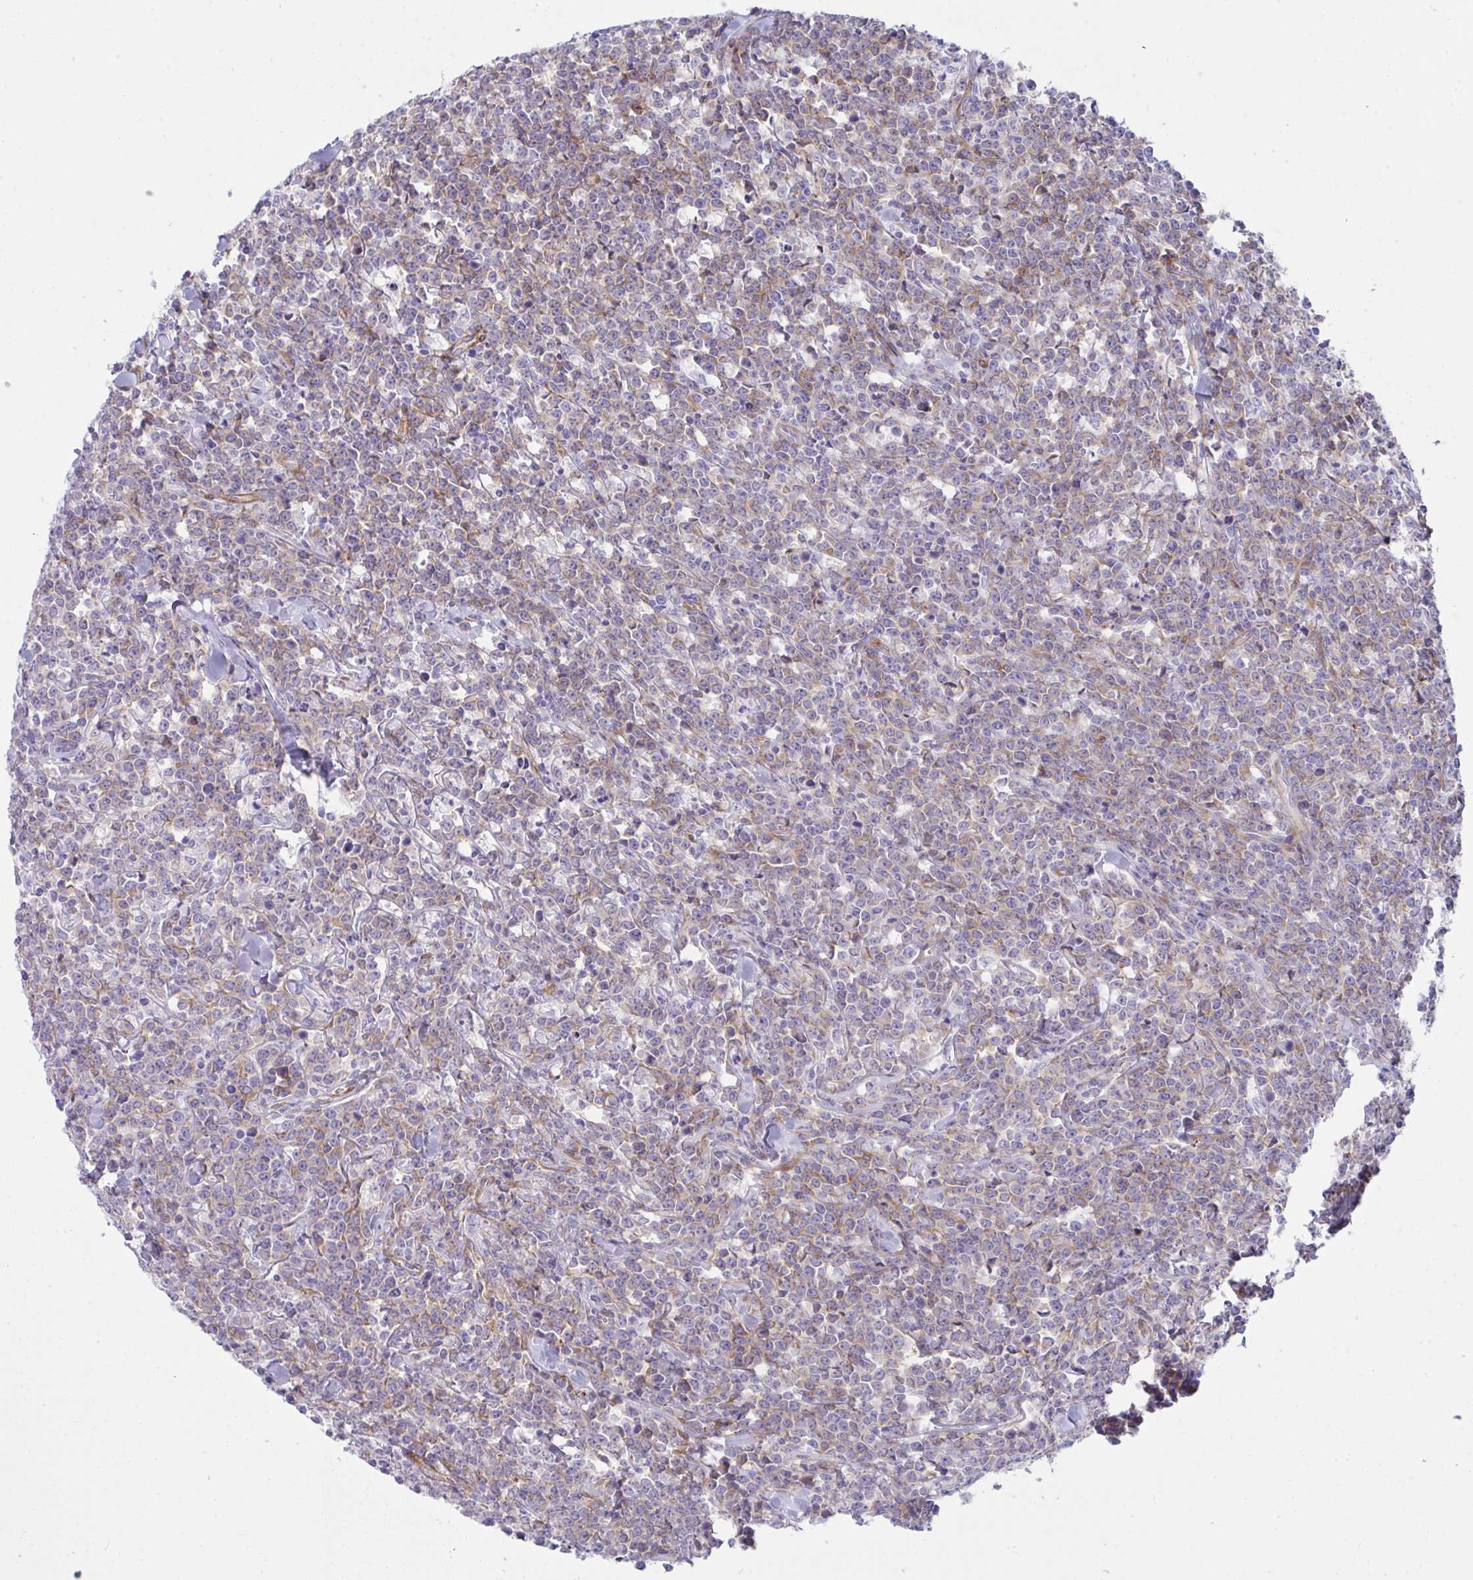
{"staining": {"intensity": "weak", "quantity": "25%-75%", "location": "cytoplasmic/membranous"}, "tissue": "lymphoma", "cell_type": "Tumor cells", "image_type": "cancer", "snomed": [{"axis": "morphology", "description": "Malignant lymphoma, non-Hodgkin's type, High grade"}, {"axis": "topography", "description": "Small intestine"}], "caption": "A high-resolution histopathology image shows IHC staining of malignant lymphoma, non-Hodgkin's type (high-grade), which reveals weak cytoplasmic/membranous expression in approximately 25%-75% of tumor cells.", "gene": "GAB1", "patient": {"sex": "female", "age": 56}}